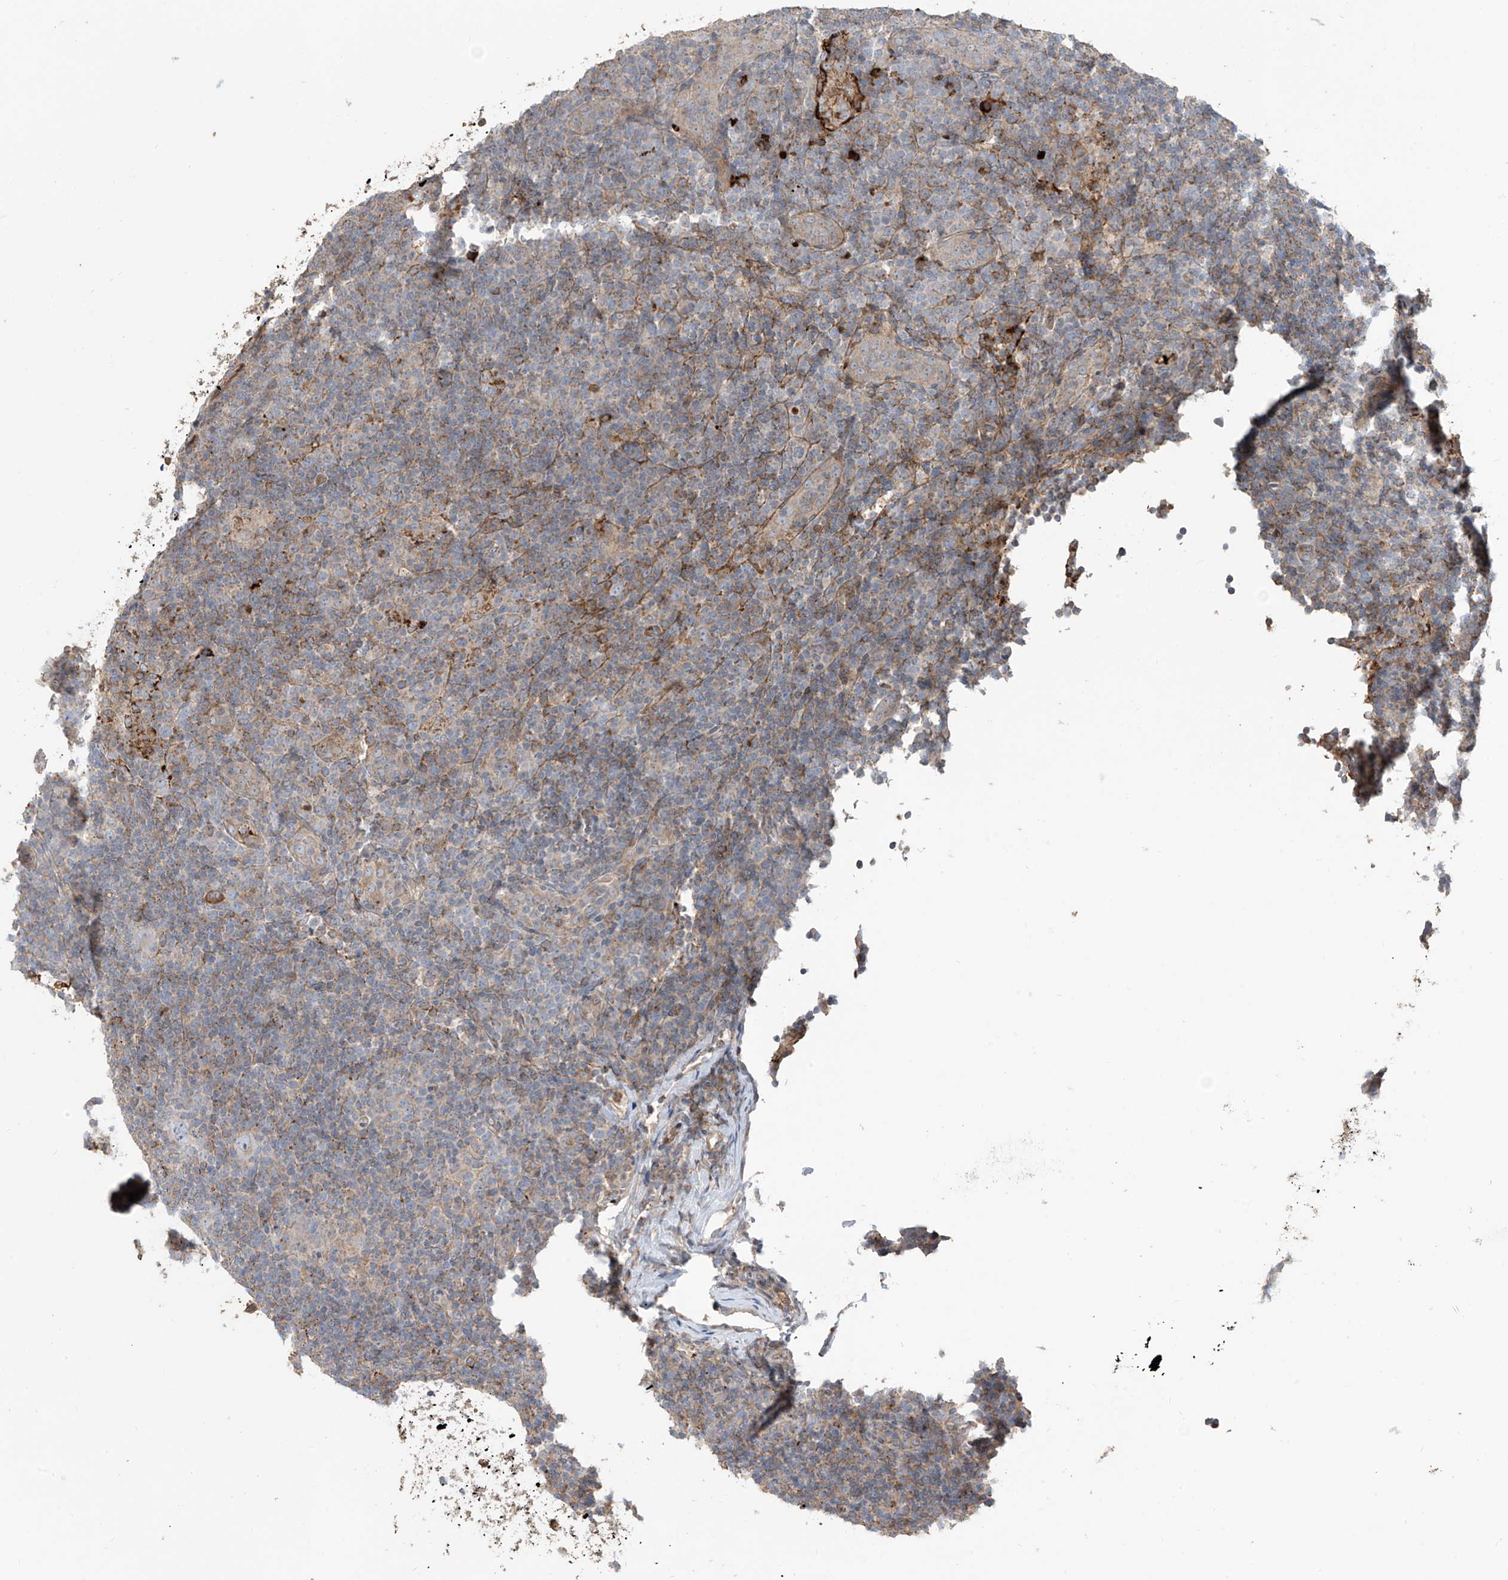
{"staining": {"intensity": "negative", "quantity": "none", "location": "none"}, "tissue": "lymphoma", "cell_type": "Tumor cells", "image_type": "cancer", "snomed": [{"axis": "morphology", "description": "Hodgkin's disease, NOS"}, {"axis": "topography", "description": "Lymph node"}], "caption": "Tumor cells are negative for protein expression in human Hodgkin's disease. The staining was performed using DAB (3,3'-diaminobenzidine) to visualize the protein expression in brown, while the nuclei were stained in blue with hematoxylin (Magnification: 20x).", "gene": "ABTB1", "patient": {"sex": "female", "age": 57}}